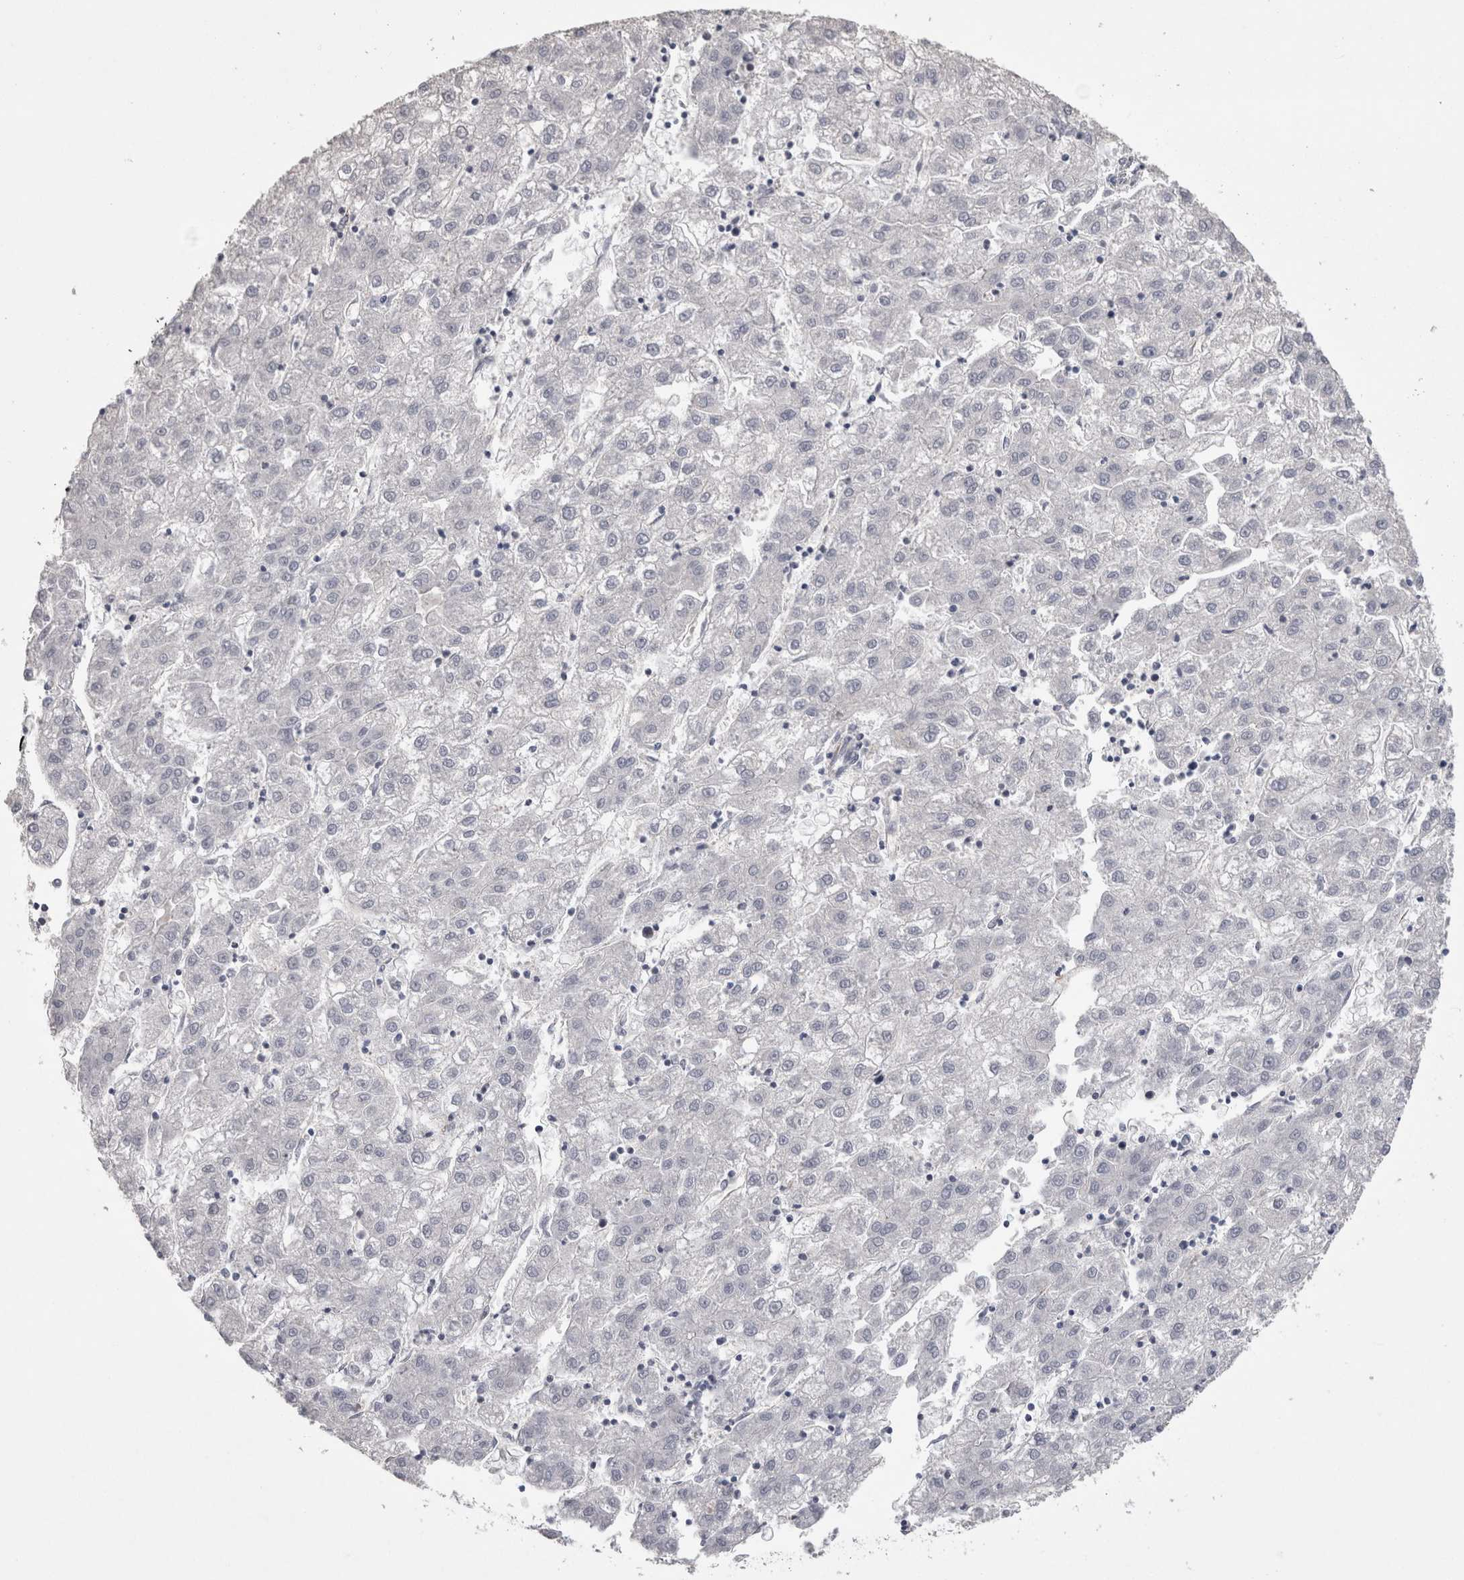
{"staining": {"intensity": "negative", "quantity": "none", "location": "none"}, "tissue": "liver cancer", "cell_type": "Tumor cells", "image_type": "cancer", "snomed": [{"axis": "morphology", "description": "Carcinoma, Hepatocellular, NOS"}, {"axis": "topography", "description": "Liver"}], "caption": "Immunohistochemistry (IHC) histopathology image of neoplastic tissue: liver cancer (hepatocellular carcinoma) stained with DAB displays no significant protein expression in tumor cells. (Stains: DAB immunohistochemistry with hematoxylin counter stain, Microscopy: brightfield microscopy at high magnification).", "gene": "ACOT7", "patient": {"sex": "male", "age": 72}}